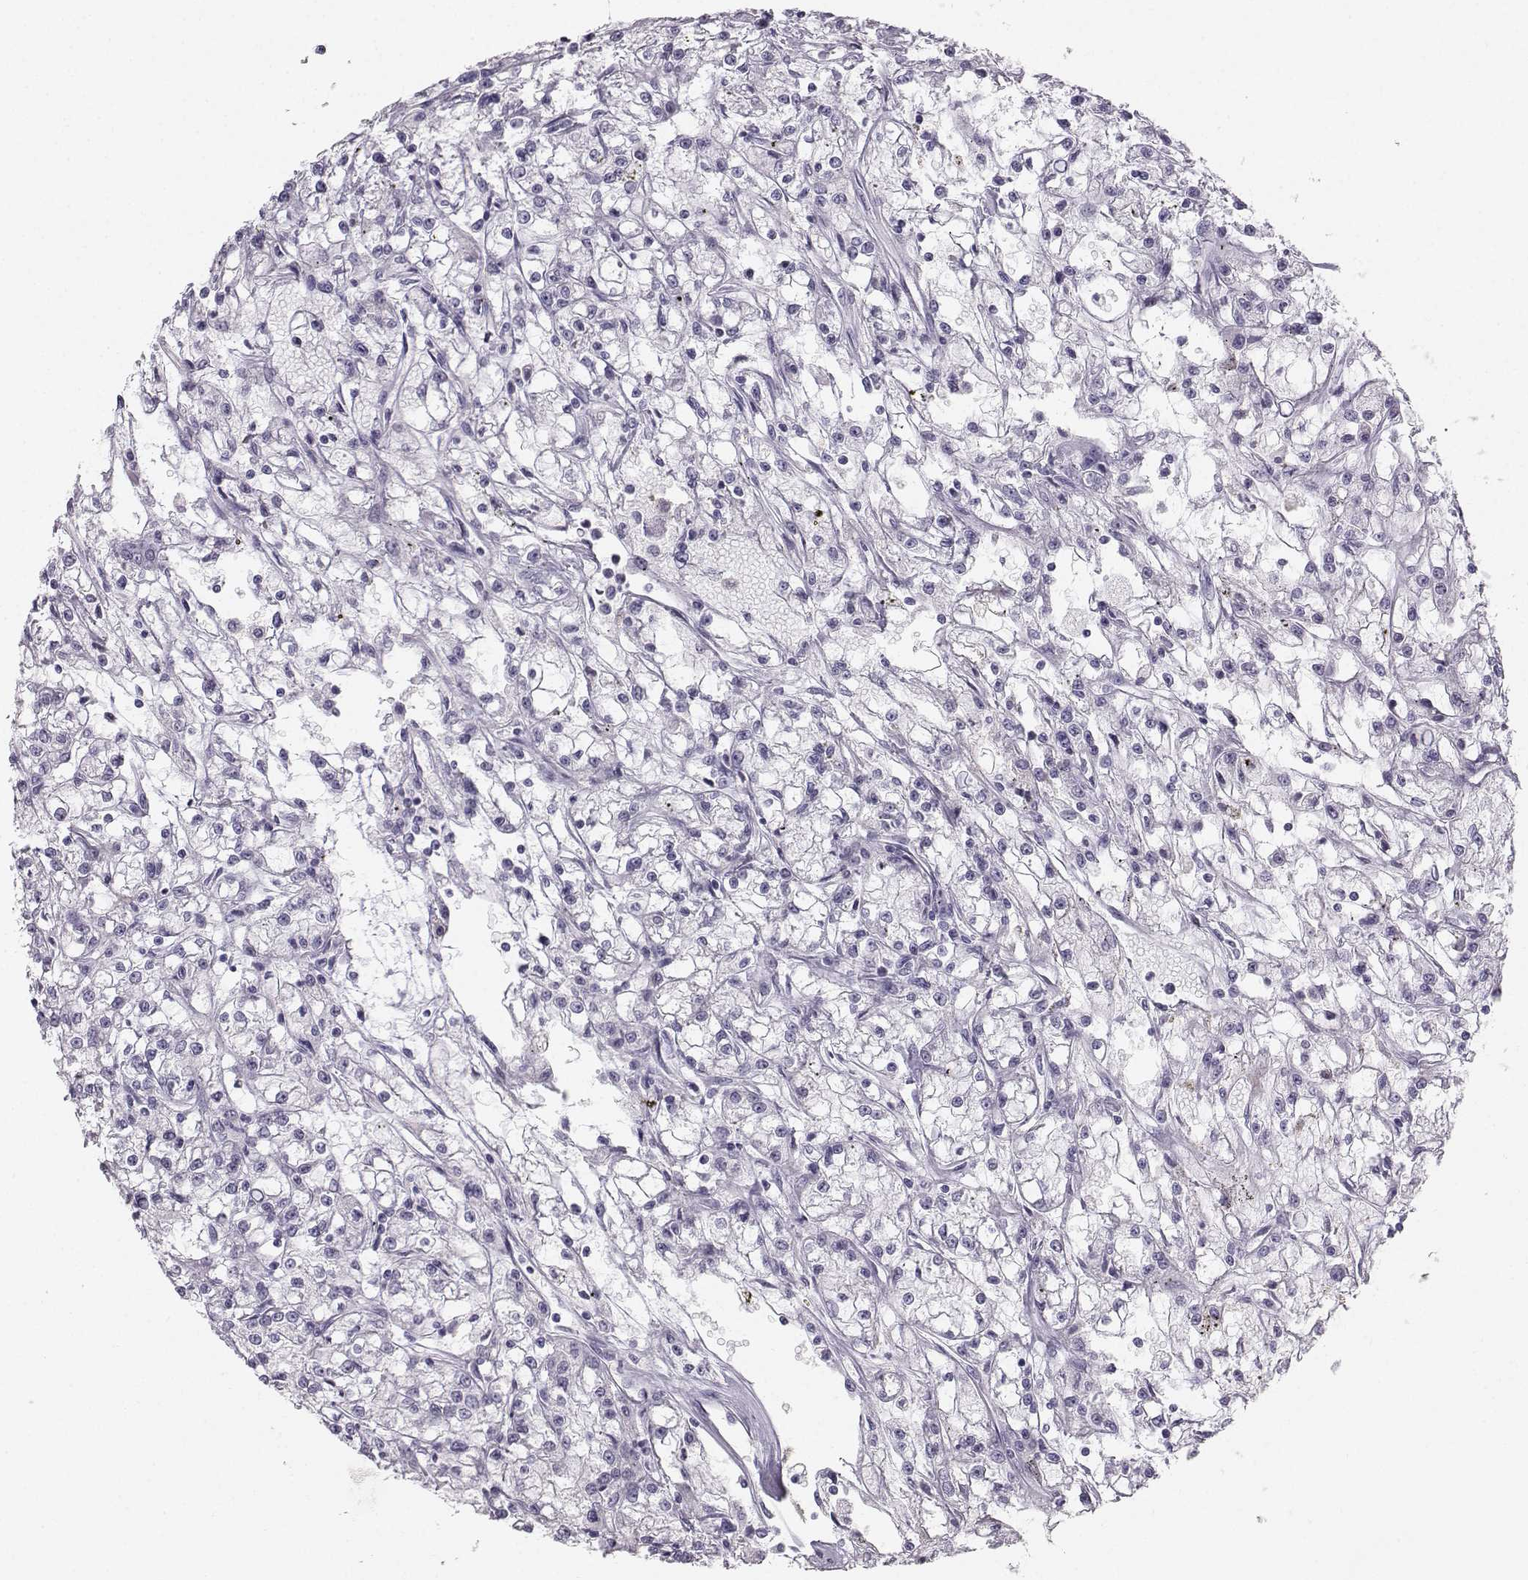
{"staining": {"intensity": "negative", "quantity": "none", "location": "none"}, "tissue": "renal cancer", "cell_type": "Tumor cells", "image_type": "cancer", "snomed": [{"axis": "morphology", "description": "Adenocarcinoma, NOS"}, {"axis": "topography", "description": "Kidney"}], "caption": "There is no significant staining in tumor cells of renal cancer.", "gene": "CASR", "patient": {"sex": "female", "age": 59}}